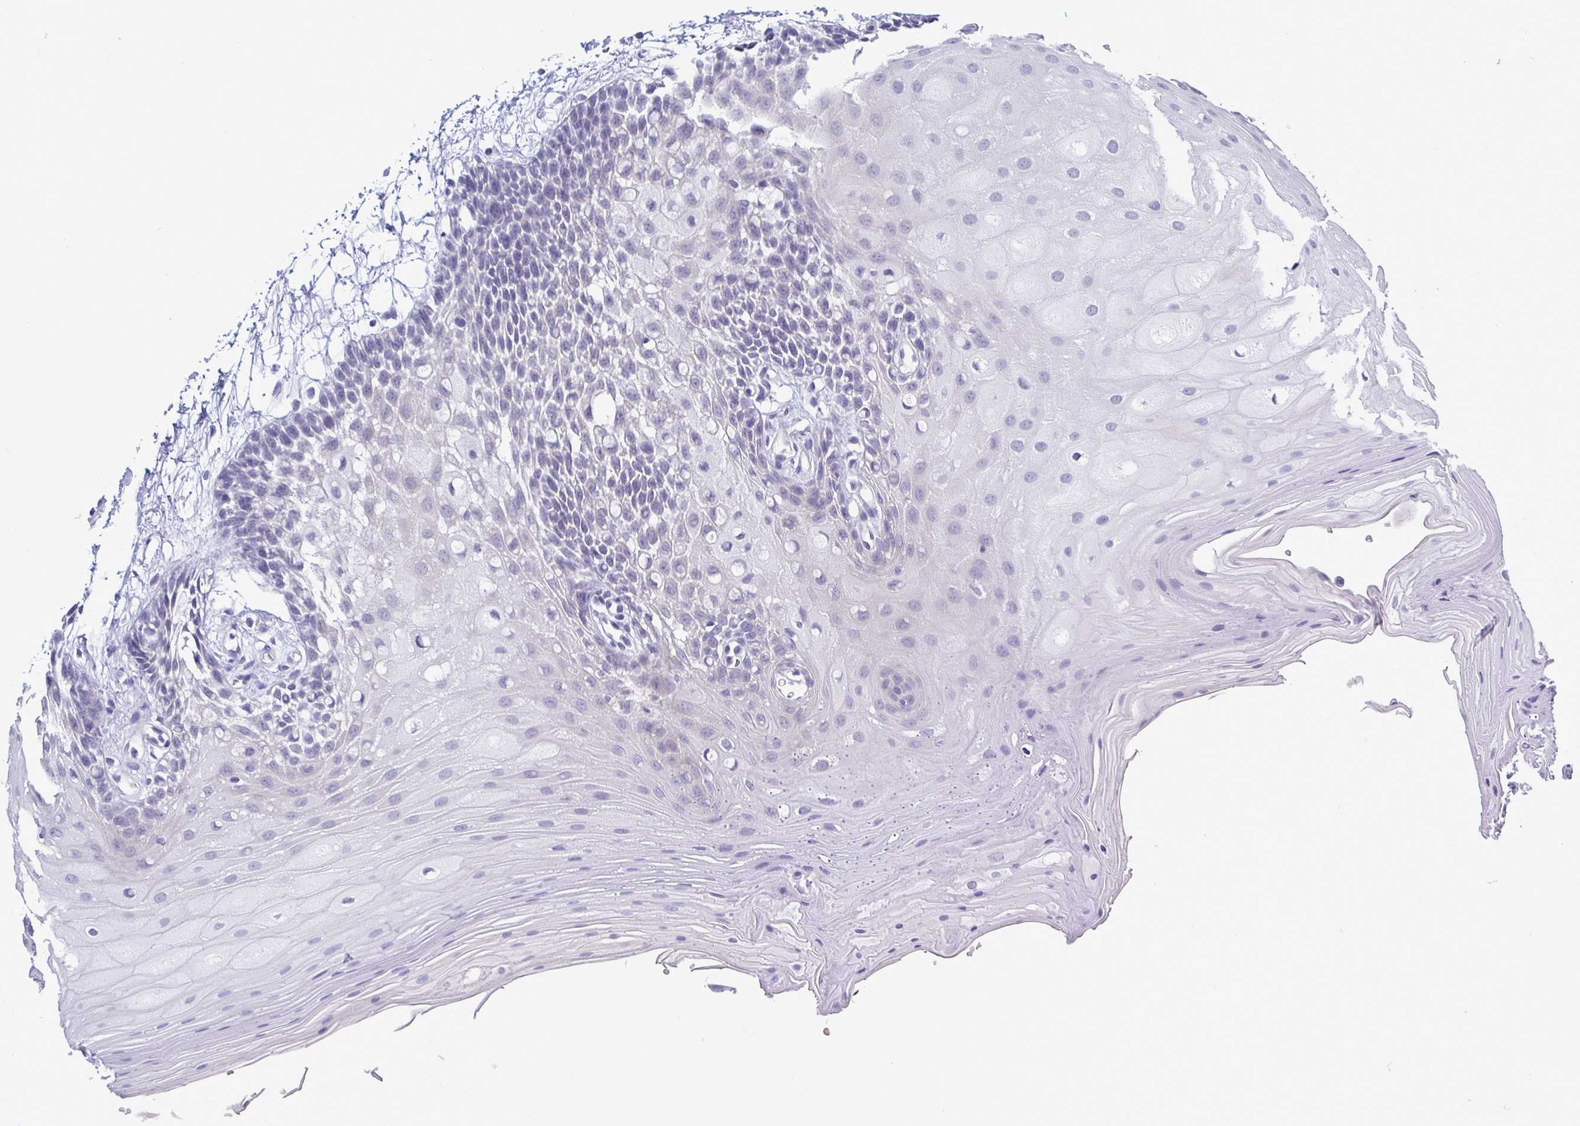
{"staining": {"intensity": "negative", "quantity": "none", "location": "none"}, "tissue": "oral mucosa", "cell_type": "Squamous epithelial cells", "image_type": "normal", "snomed": [{"axis": "morphology", "description": "Normal tissue, NOS"}, {"axis": "morphology", "description": "Squamous cell carcinoma, NOS"}, {"axis": "topography", "description": "Oral tissue"}, {"axis": "topography", "description": "Tounge, NOS"}, {"axis": "topography", "description": "Head-Neck"}], "caption": "Squamous epithelial cells are negative for protein expression in benign human oral mucosa. (Immunohistochemistry, brightfield microscopy, high magnification).", "gene": "TEX12", "patient": {"sex": "male", "age": 62}}